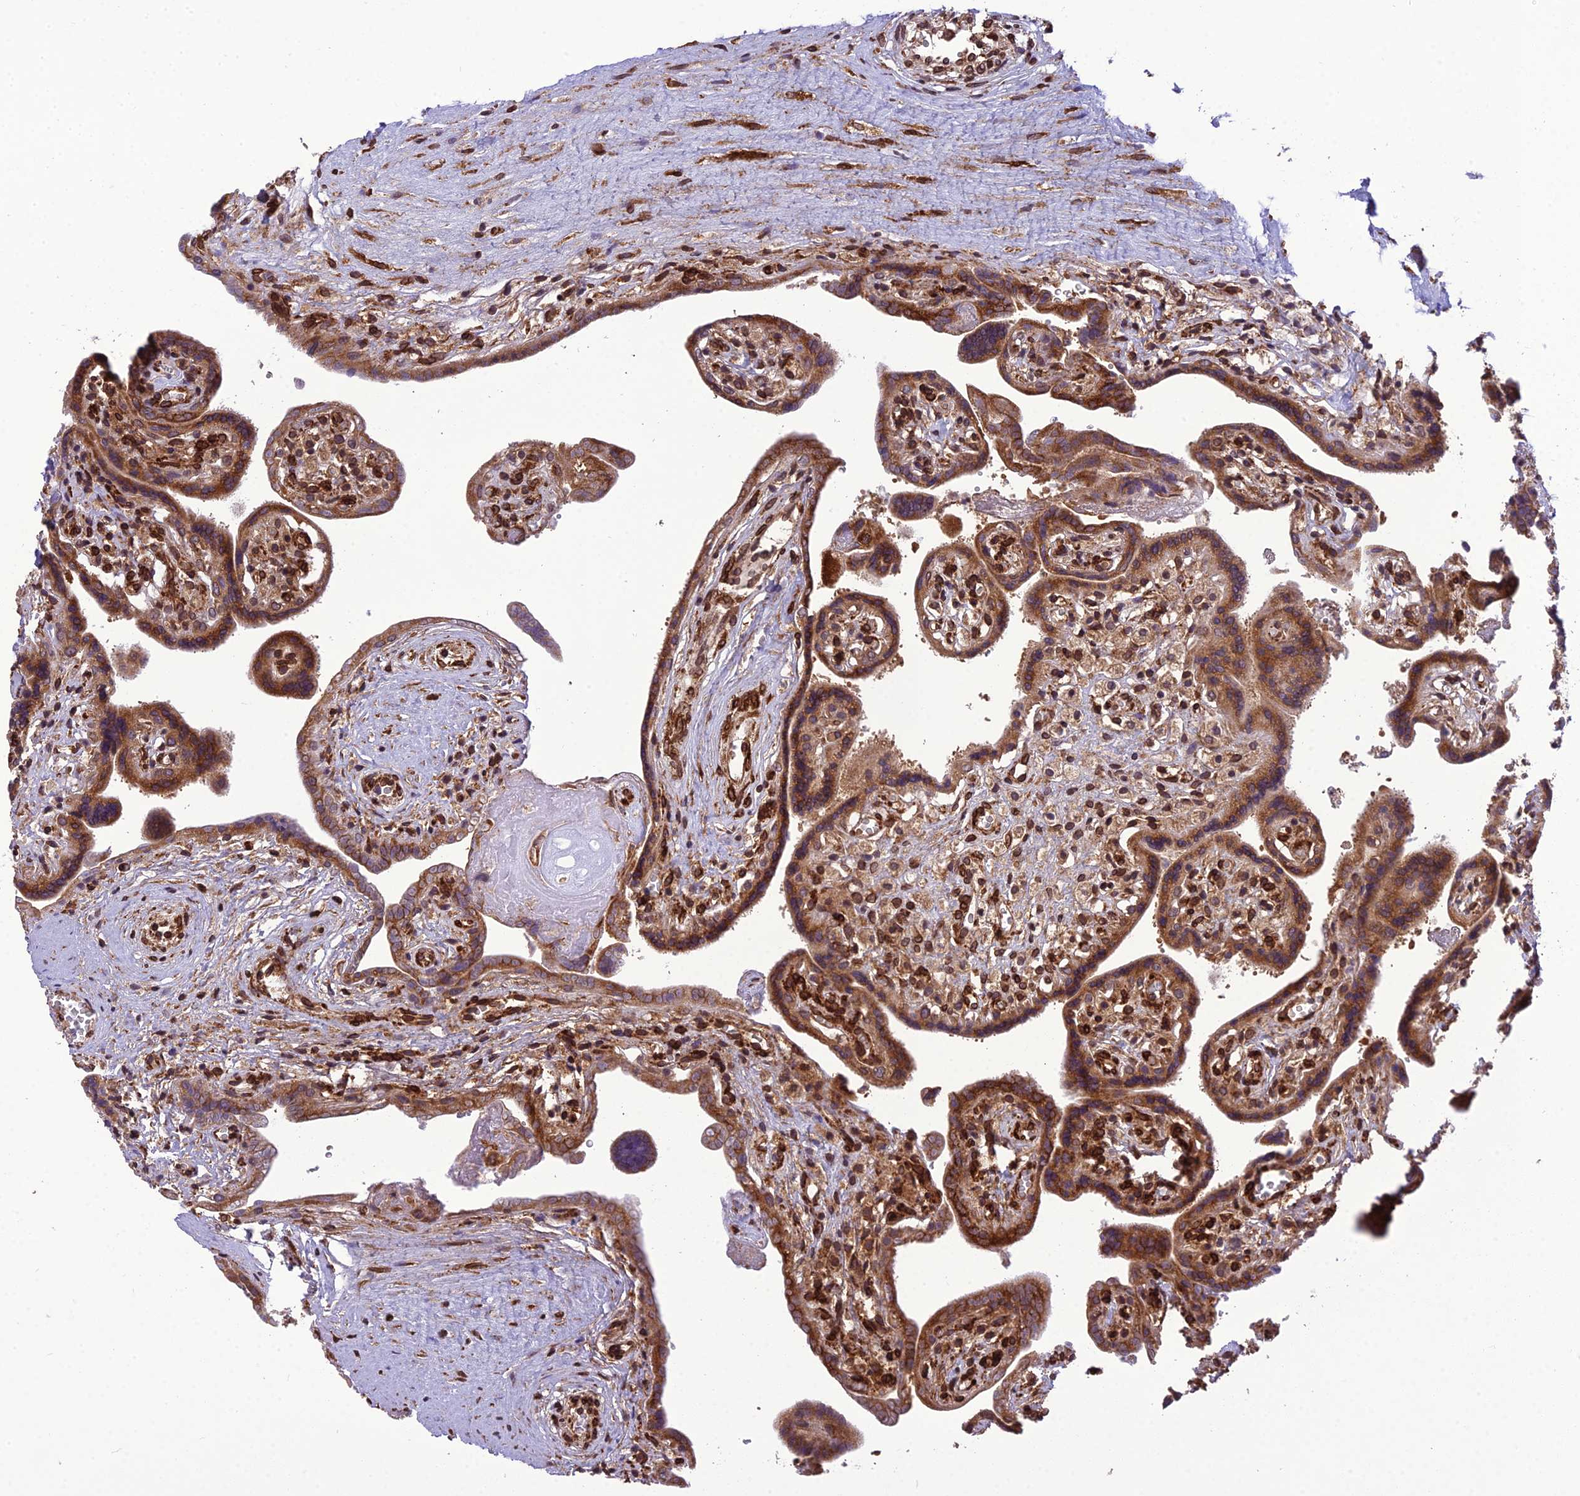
{"staining": {"intensity": "strong", "quantity": ">75%", "location": "cytoplasmic/membranous"}, "tissue": "placenta", "cell_type": "Decidual cells", "image_type": "normal", "snomed": [{"axis": "morphology", "description": "Normal tissue, NOS"}, {"axis": "topography", "description": "Placenta"}], "caption": "IHC (DAB) staining of unremarkable human placenta exhibits strong cytoplasmic/membranous protein expression in approximately >75% of decidual cells.", "gene": "DHCR7", "patient": {"sex": "female", "age": 37}}